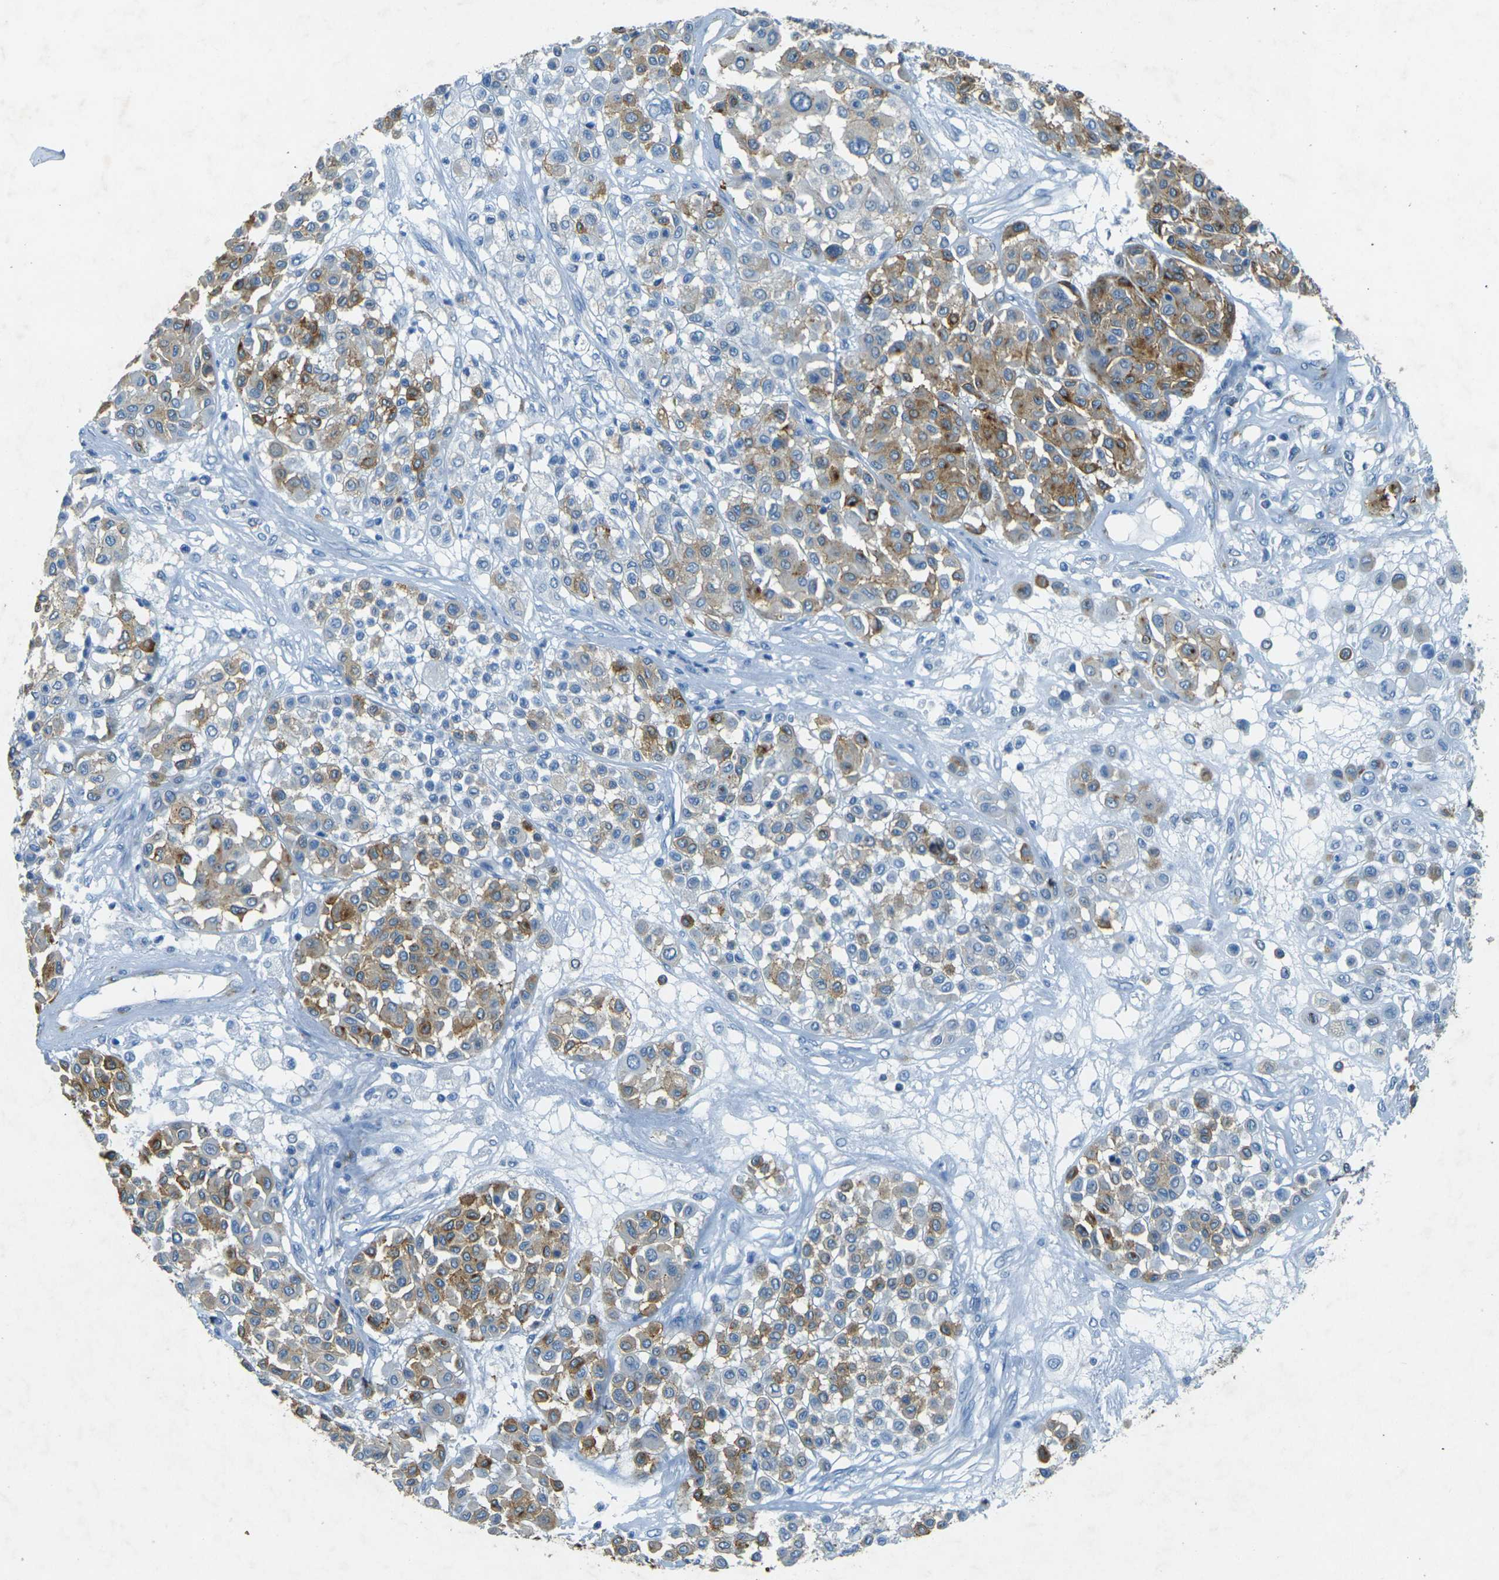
{"staining": {"intensity": "moderate", "quantity": "25%-75%", "location": "cytoplasmic/membranous"}, "tissue": "melanoma", "cell_type": "Tumor cells", "image_type": "cancer", "snomed": [{"axis": "morphology", "description": "Malignant melanoma, Metastatic site"}, {"axis": "topography", "description": "Soft tissue"}], "caption": "Immunohistochemical staining of melanoma shows medium levels of moderate cytoplasmic/membranous protein positivity in about 25%-75% of tumor cells. The staining was performed using DAB (3,3'-diaminobenzidine), with brown indicating positive protein expression. Nuclei are stained blue with hematoxylin.", "gene": "SORT1", "patient": {"sex": "male", "age": 41}}